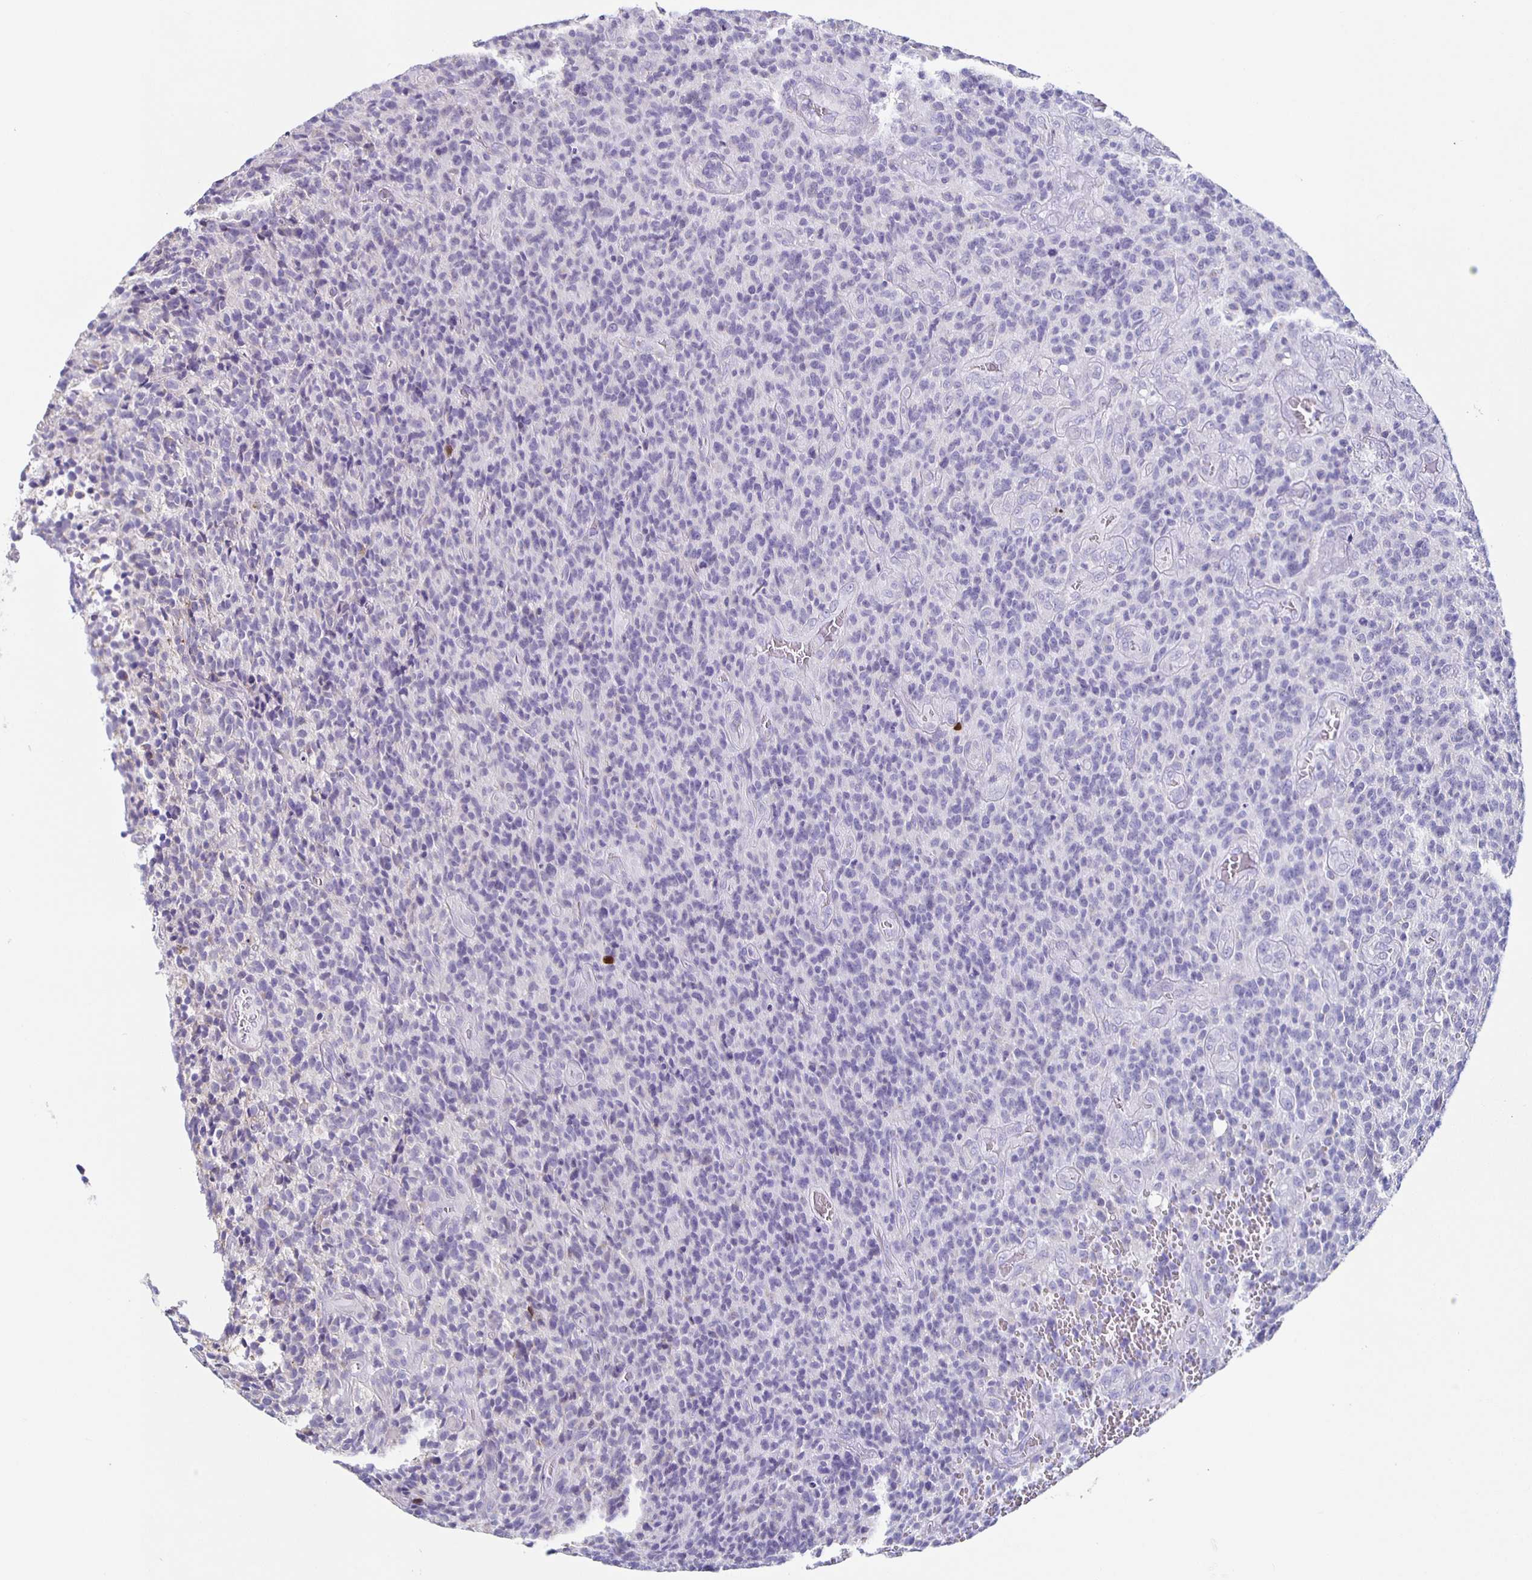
{"staining": {"intensity": "negative", "quantity": "none", "location": "none"}, "tissue": "glioma", "cell_type": "Tumor cells", "image_type": "cancer", "snomed": [{"axis": "morphology", "description": "Glioma, malignant, High grade"}, {"axis": "topography", "description": "Brain"}], "caption": "A high-resolution image shows immunohistochemistry staining of glioma, which demonstrates no significant staining in tumor cells.", "gene": "TPPP", "patient": {"sex": "male", "age": 76}}